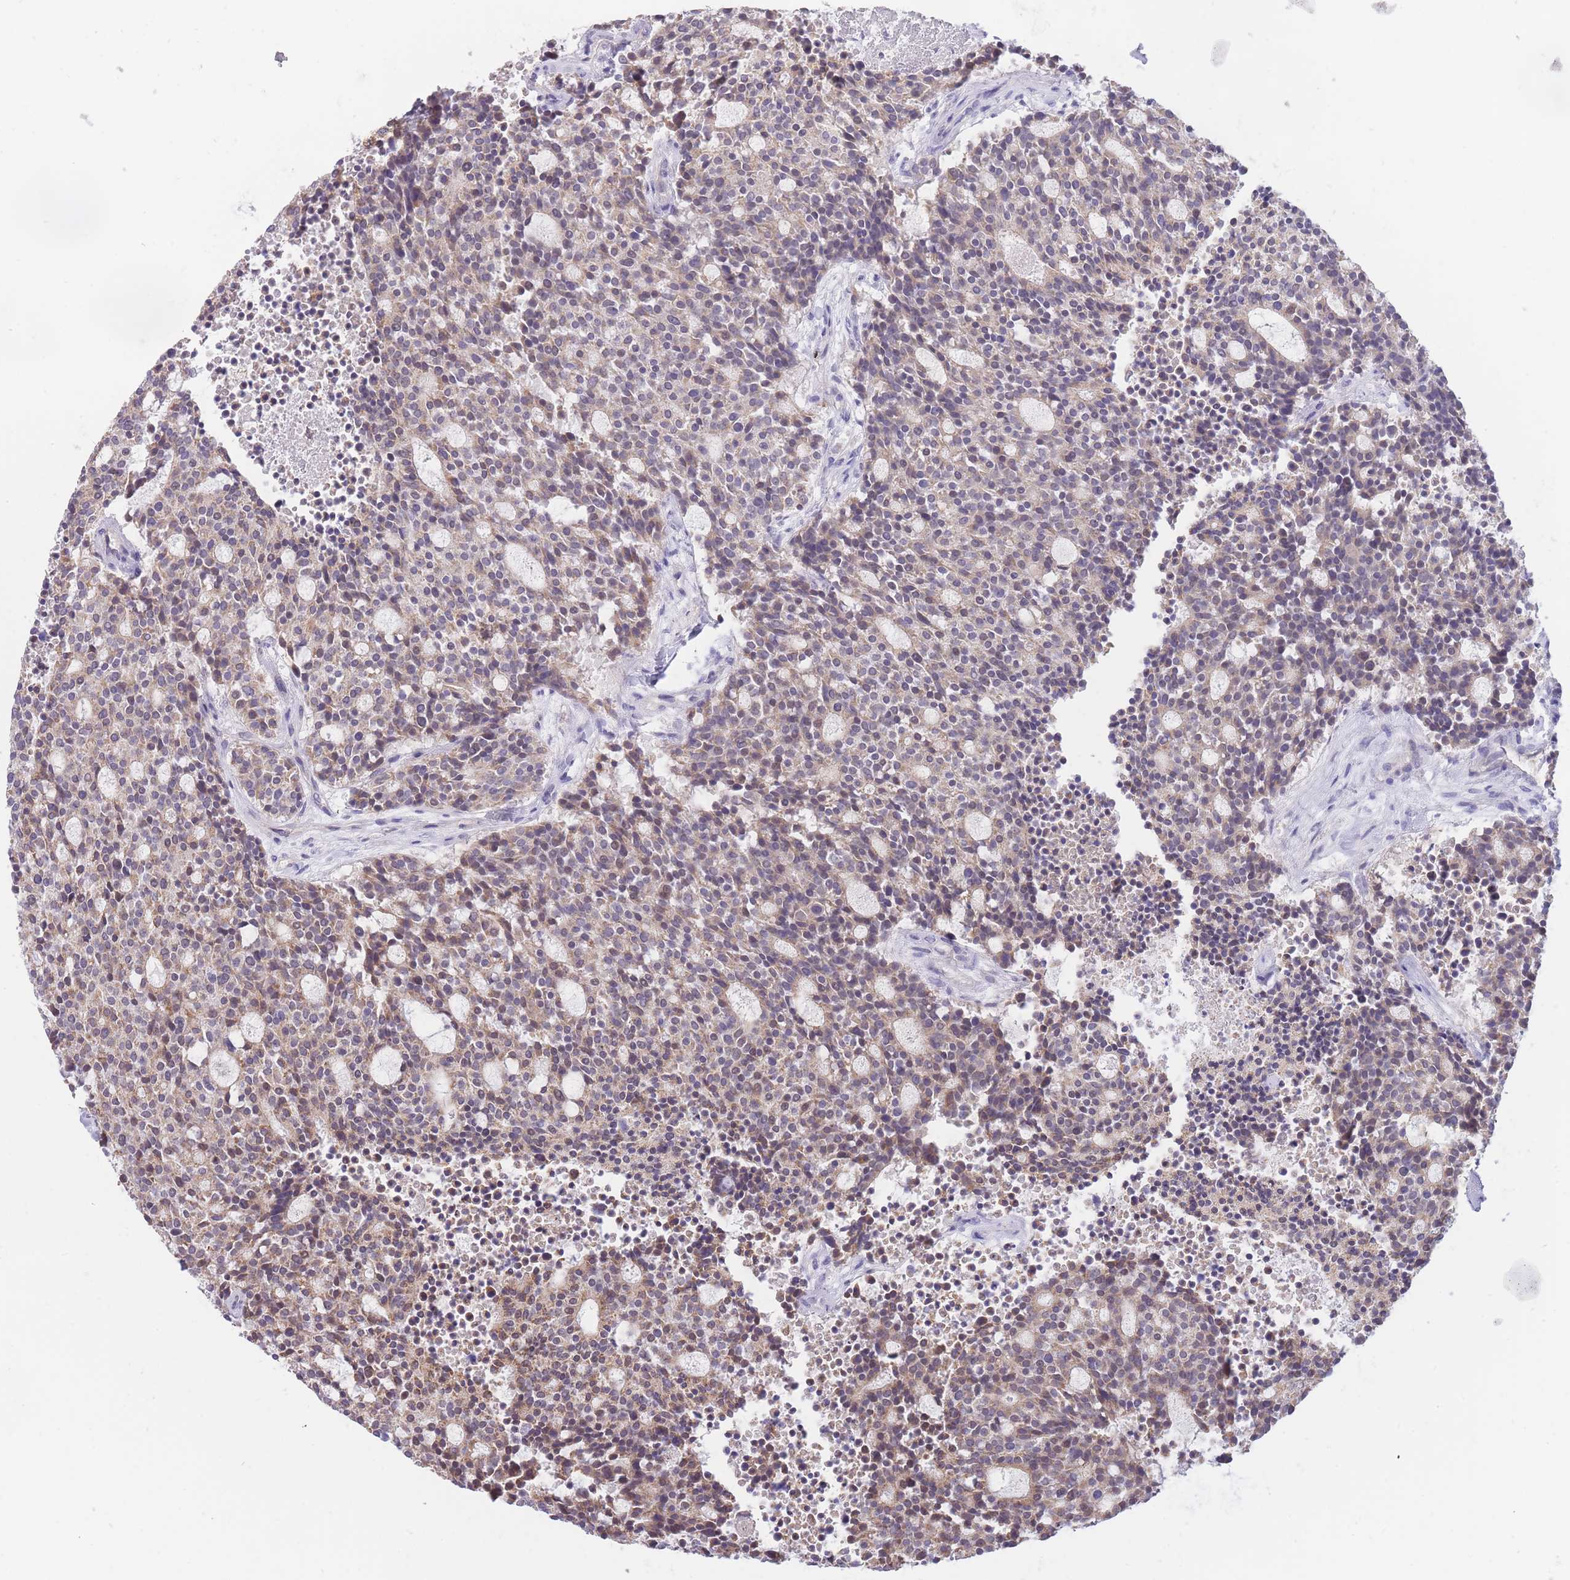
{"staining": {"intensity": "weak", "quantity": "25%-75%", "location": "cytoplasmic/membranous"}, "tissue": "carcinoid", "cell_type": "Tumor cells", "image_type": "cancer", "snomed": [{"axis": "morphology", "description": "Carcinoid, malignant, NOS"}, {"axis": "topography", "description": "Pancreas"}], "caption": "Immunohistochemical staining of human malignant carcinoid demonstrates weak cytoplasmic/membranous protein positivity in approximately 25%-75% of tumor cells. The protein is shown in brown color, while the nuclei are stained blue.", "gene": "GOLGA6L25", "patient": {"sex": "female", "age": 54}}